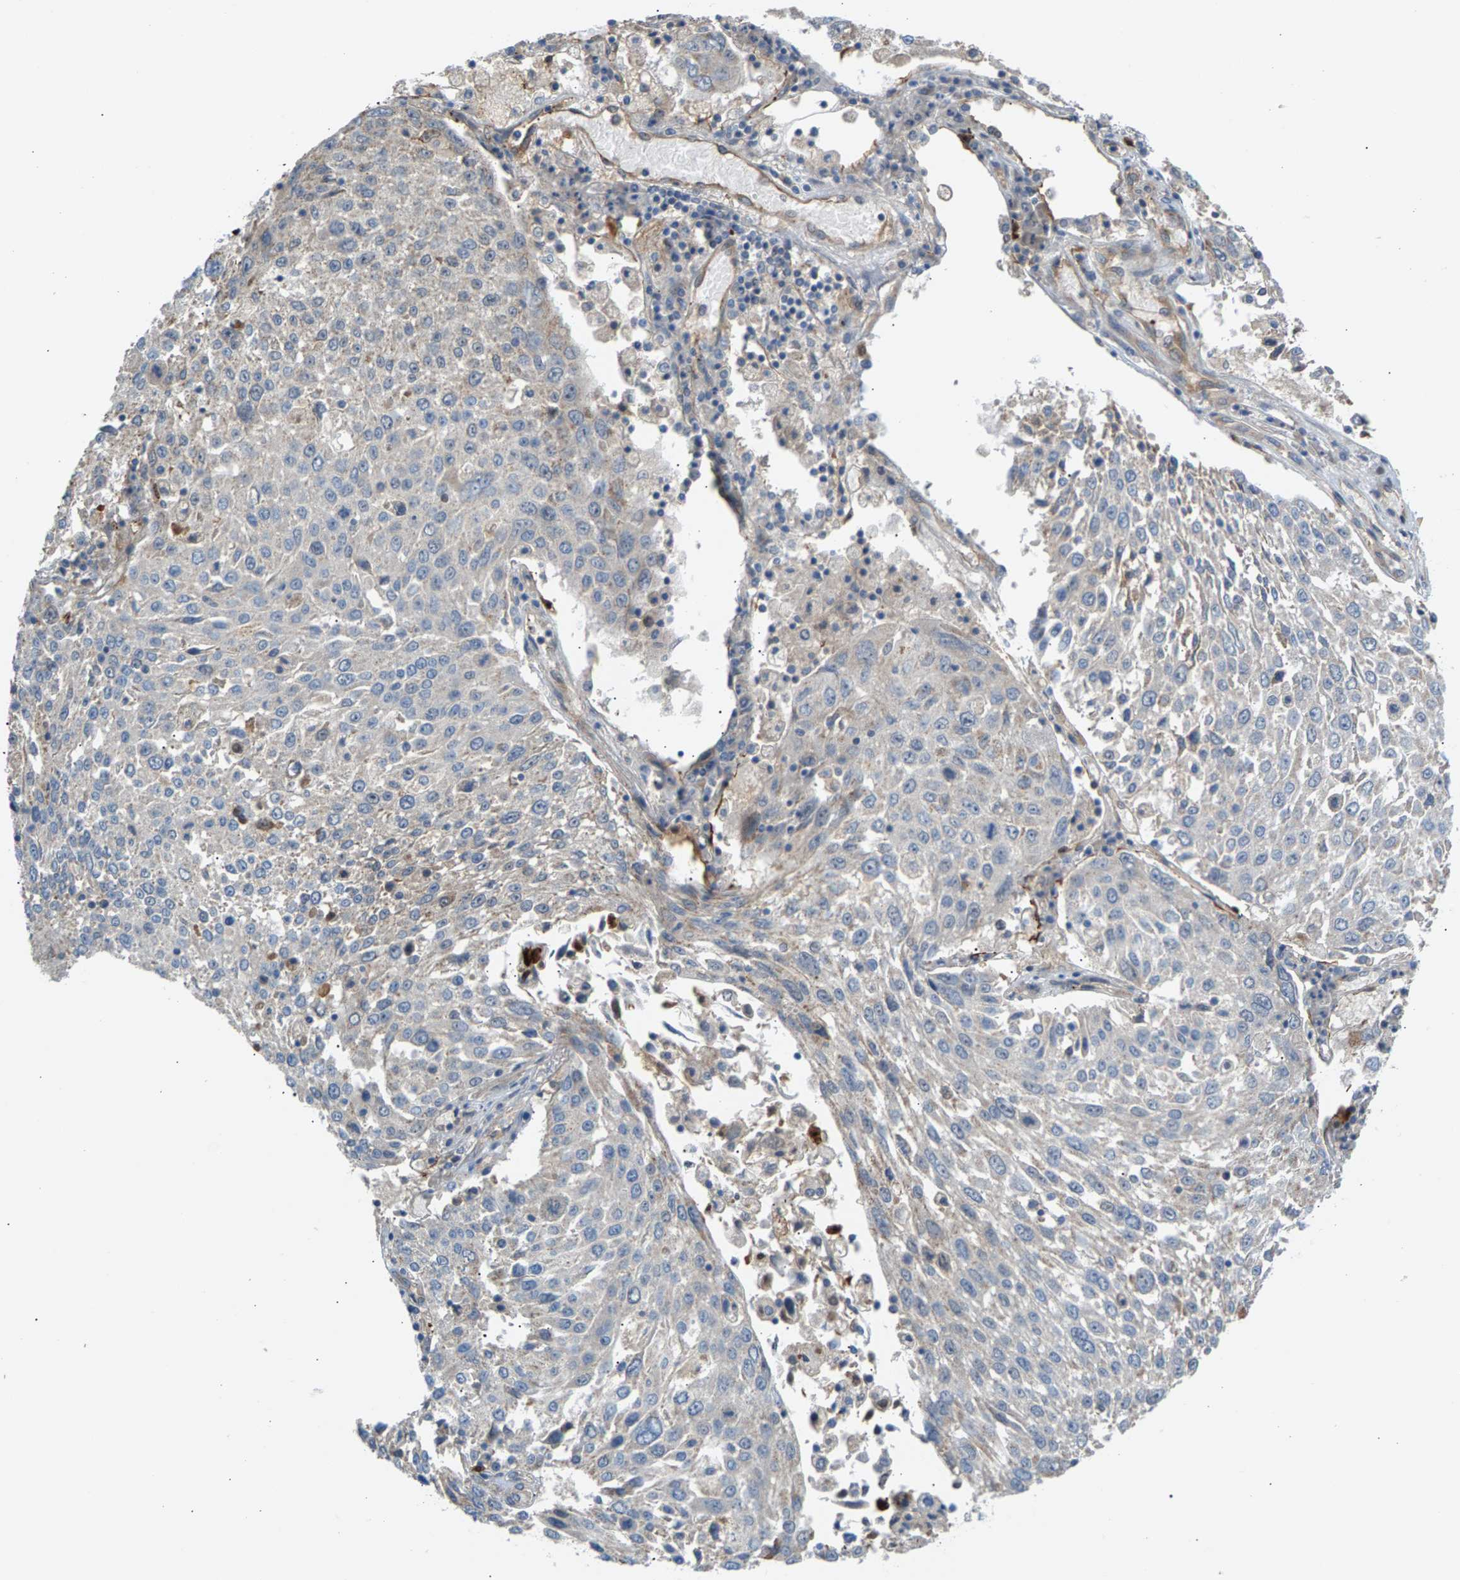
{"staining": {"intensity": "weak", "quantity": "<25%", "location": "cytoplasmic/membranous"}, "tissue": "lung cancer", "cell_type": "Tumor cells", "image_type": "cancer", "snomed": [{"axis": "morphology", "description": "Squamous cell carcinoma, NOS"}, {"axis": "topography", "description": "Lung"}], "caption": "Immunohistochemistry image of neoplastic tissue: lung cancer (squamous cell carcinoma) stained with DAB (3,3'-diaminobenzidine) reveals no significant protein expression in tumor cells.", "gene": "KRTAP27-1", "patient": {"sex": "male", "age": 65}}